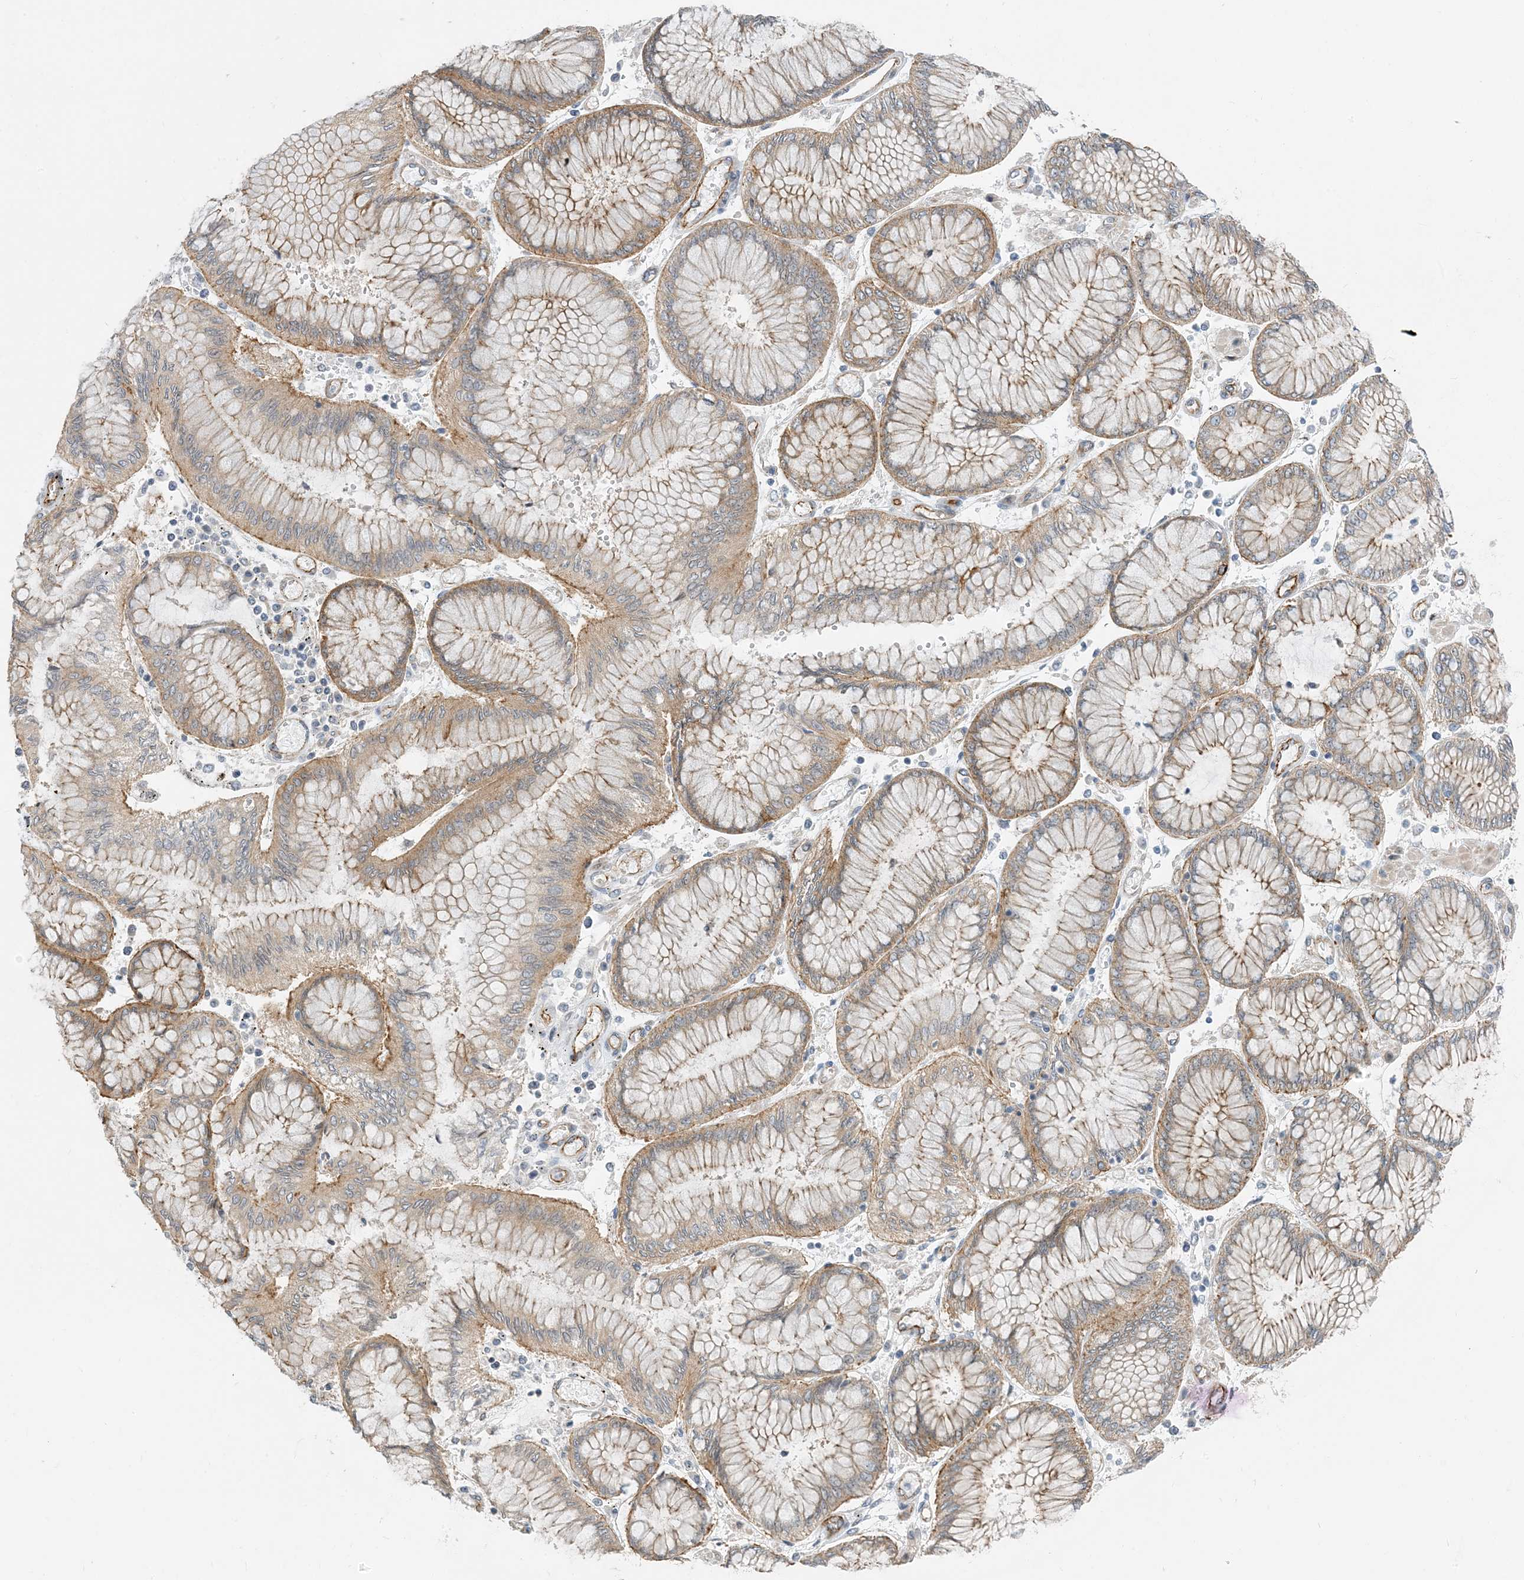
{"staining": {"intensity": "moderate", "quantity": ">75%", "location": "cytoplasmic/membranous"}, "tissue": "stomach cancer", "cell_type": "Tumor cells", "image_type": "cancer", "snomed": [{"axis": "morphology", "description": "Adenocarcinoma, NOS"}, {"axis": "topography", "description": "Stomach"}], "caption": "The immunohistochemical stain shows moderate cytoplasmic/membranous expression in tumor cells of adenocarcinoma (stomach) tissue.", "gene": "IL36B", "patient": {"sex": "male", "age": 76}}